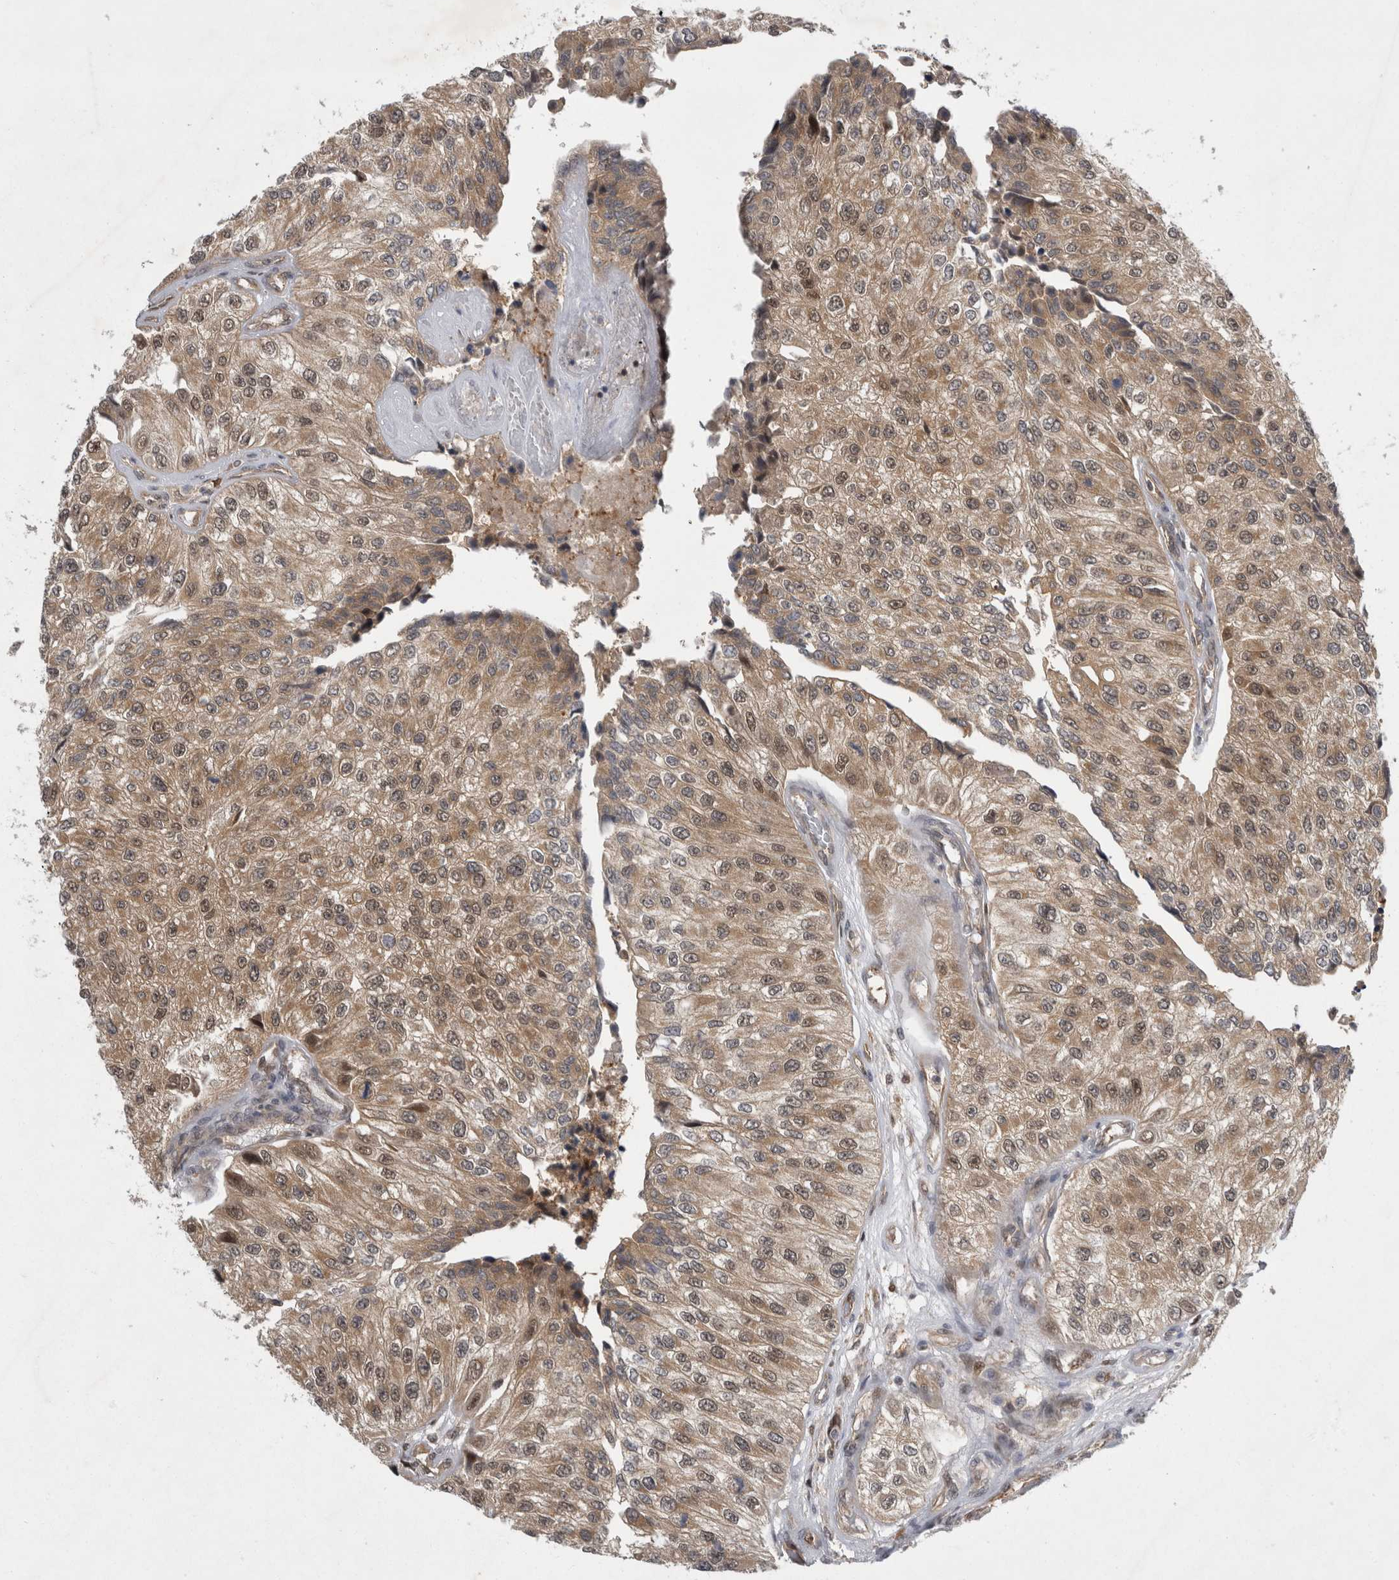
{"staining": {"intensity": "moderate", "quantity": ">75%", "location": "cytoplasmic/membranous,nuclear"}, "tissue": "urothelial cancer", "cell_type": "Tumor cells", "image_type": "cancer", "snomed": [{"axis": "morphology", "description": "Urothelial carcinoma, High grade"}, {"axis": "topography", "description": "Kidney"}, {"axis": "topography", "description": "Urinary bladder"}], "caption": "Urothelial cancer stained with immunohistochemistry (IHC) displays moderate cytoplasmic/membranous and nuclear staining in approximately >75% of tumor cells. The protein is shown in brown color, while the nuclei are stained blue.", "gene": "PSMB2", "patient": {"sex": "male", "age": 77}}